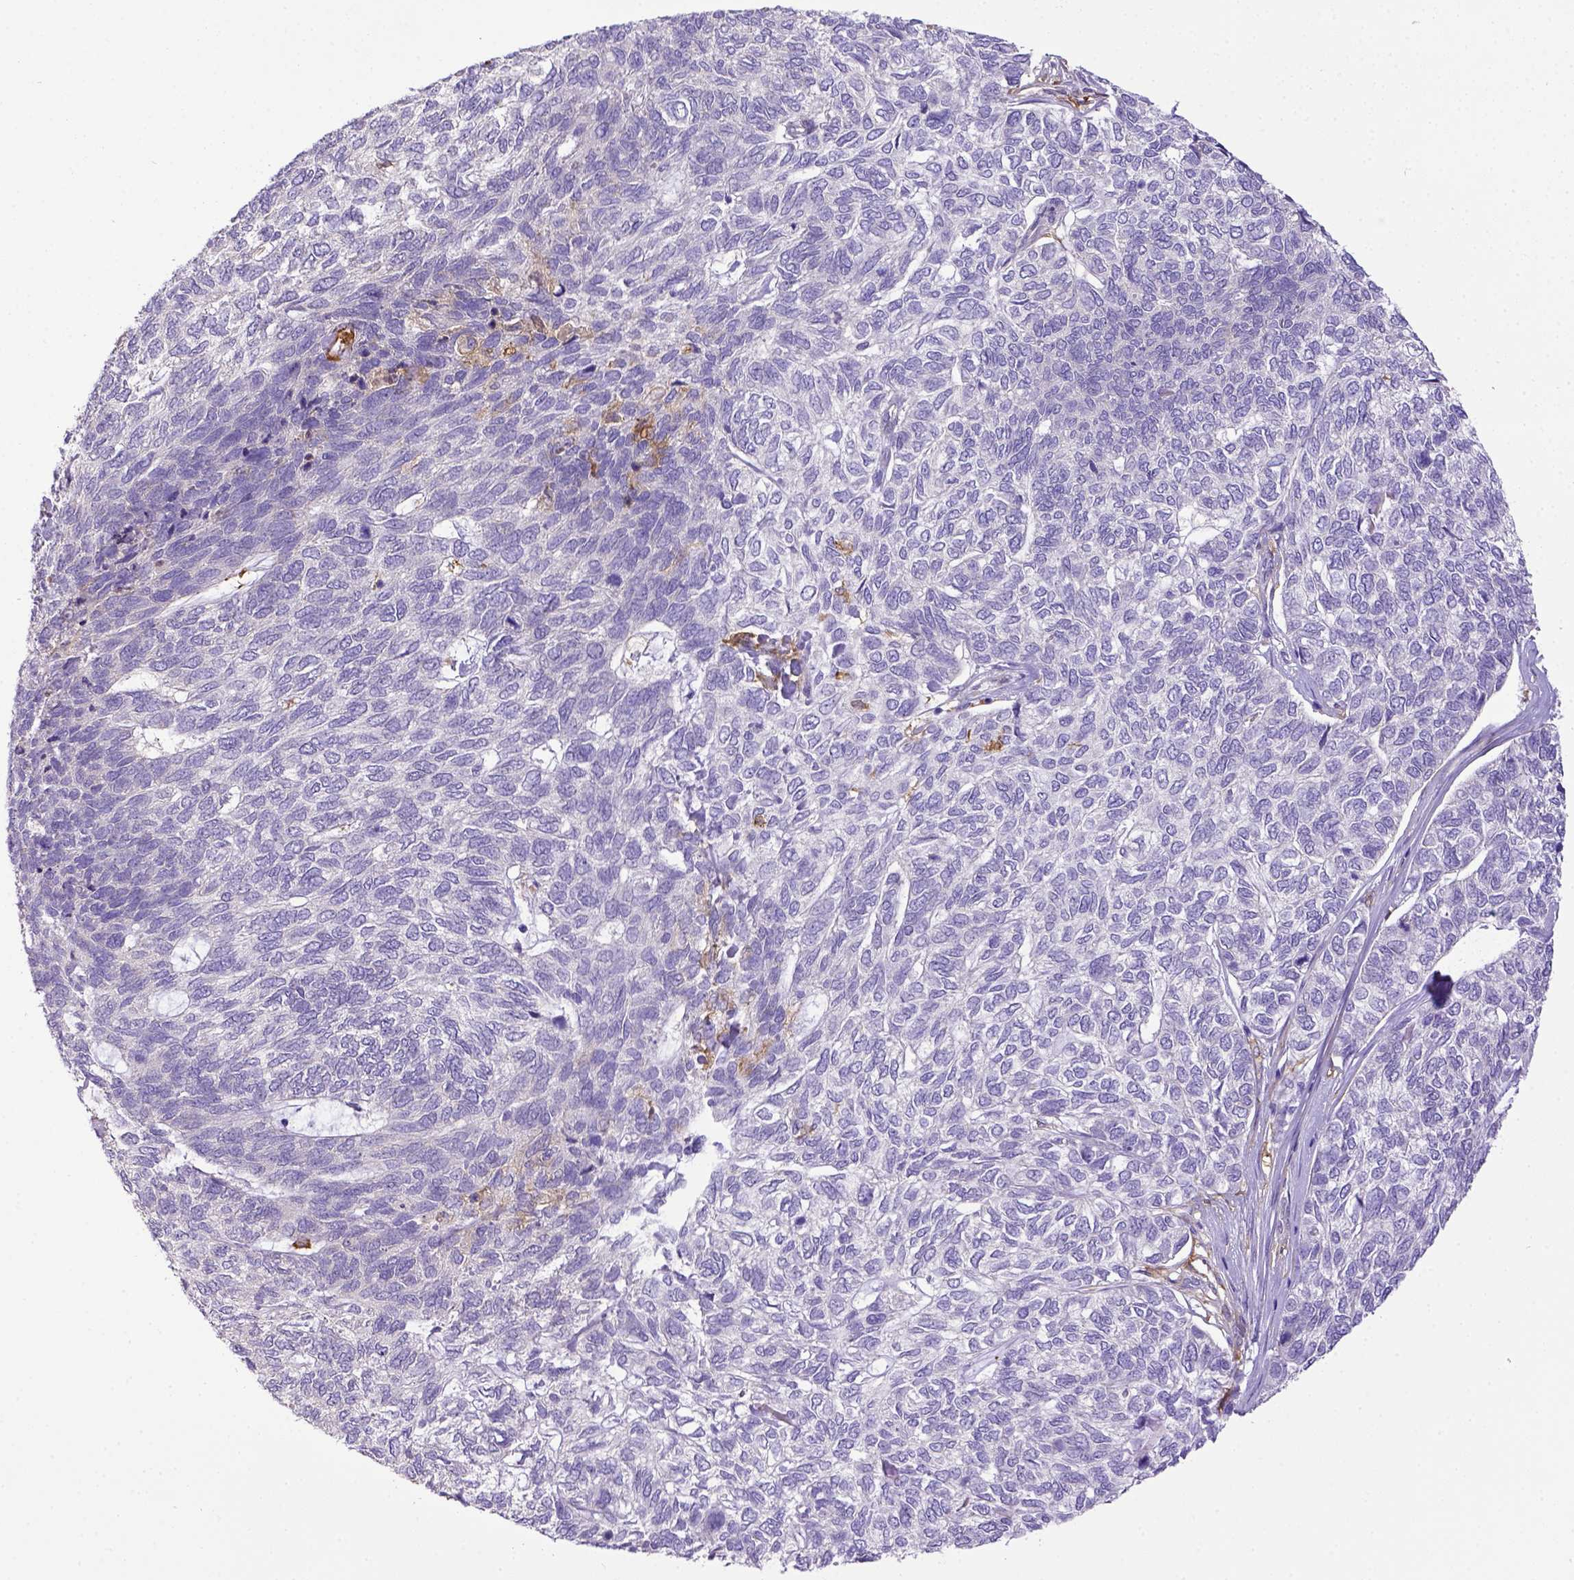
{"staining": {"intensity": "negative", "quantity": "none", "location": "none"}, "tissue": "skin cancer", "cell_type": "Tumor cells", "image_type": "cancer", "snomed": [{"axis": "morphology", "description": "Basal cell carcinoma"}, {"axis": "topography", "description": "Skin"}], "caption": "Basal cell carcinoma (skin) was stained to show a protein in brown. There is no significant positivity in tumor cells.", "gene": "CD40", "patient": {"sex": "female", "age": 65}}